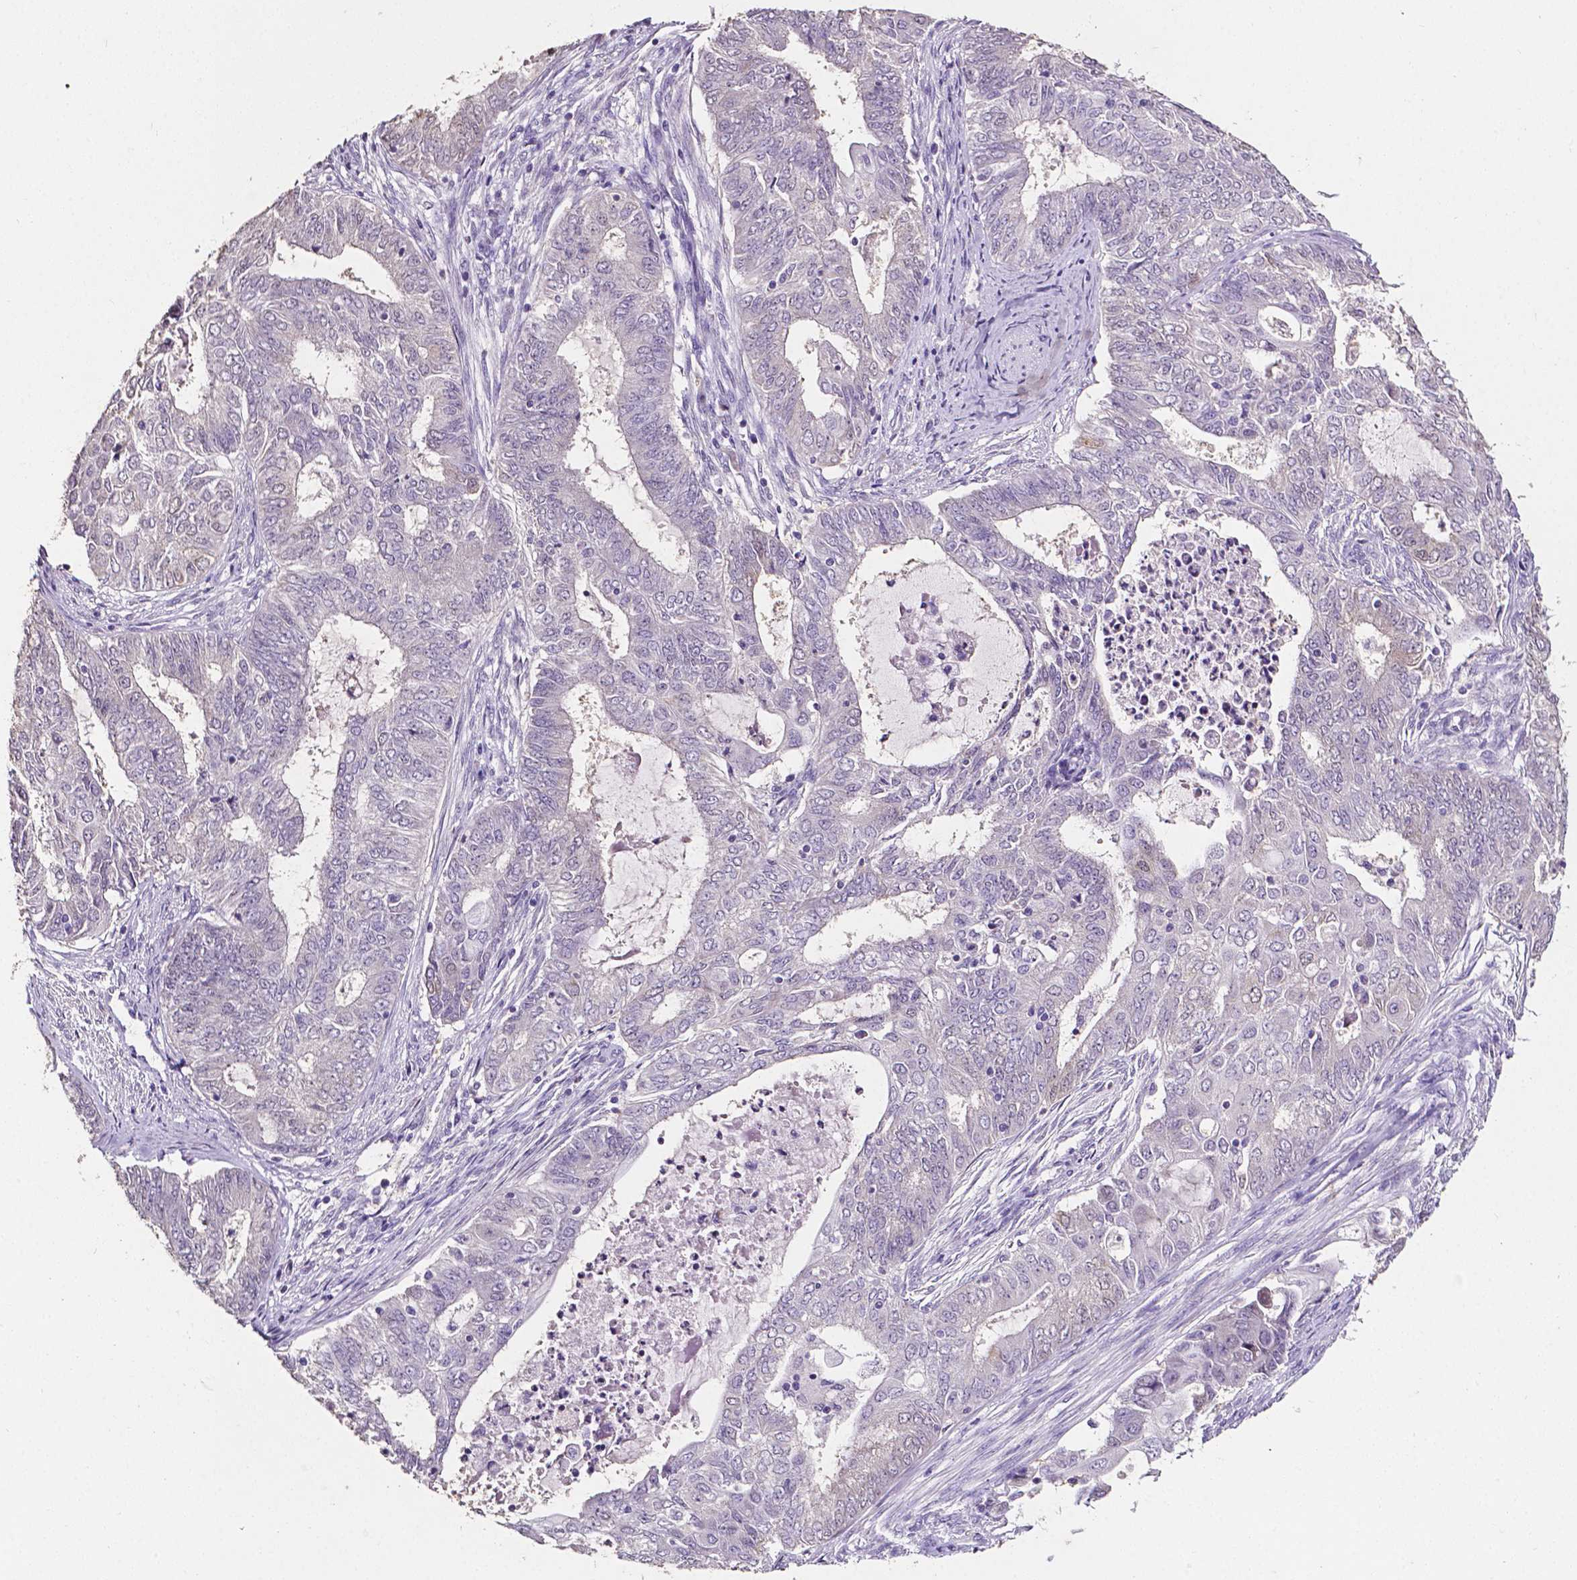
{"staining": {"intensity": "negative", "quantity": "none", "location": "none"}, "tissue": "endometrial cancer", "cell_type": "Tumor cells", "image_type": "cancer", "snomed": [{"axis": "morphology", "description": "Adenocarcinoma, NOS"}, {"axis": "topography", "description": "Endometrium"}], "caption": "Protein analysis of endometrial adenocarcinoma displays no significant expression in tumor cells. The staining is performed using DAB brown chromogen with nuclei counter-stained in using hematoxylin.", "gene": "PSAT1", "patient": {"sex": "female", "age": 62}}